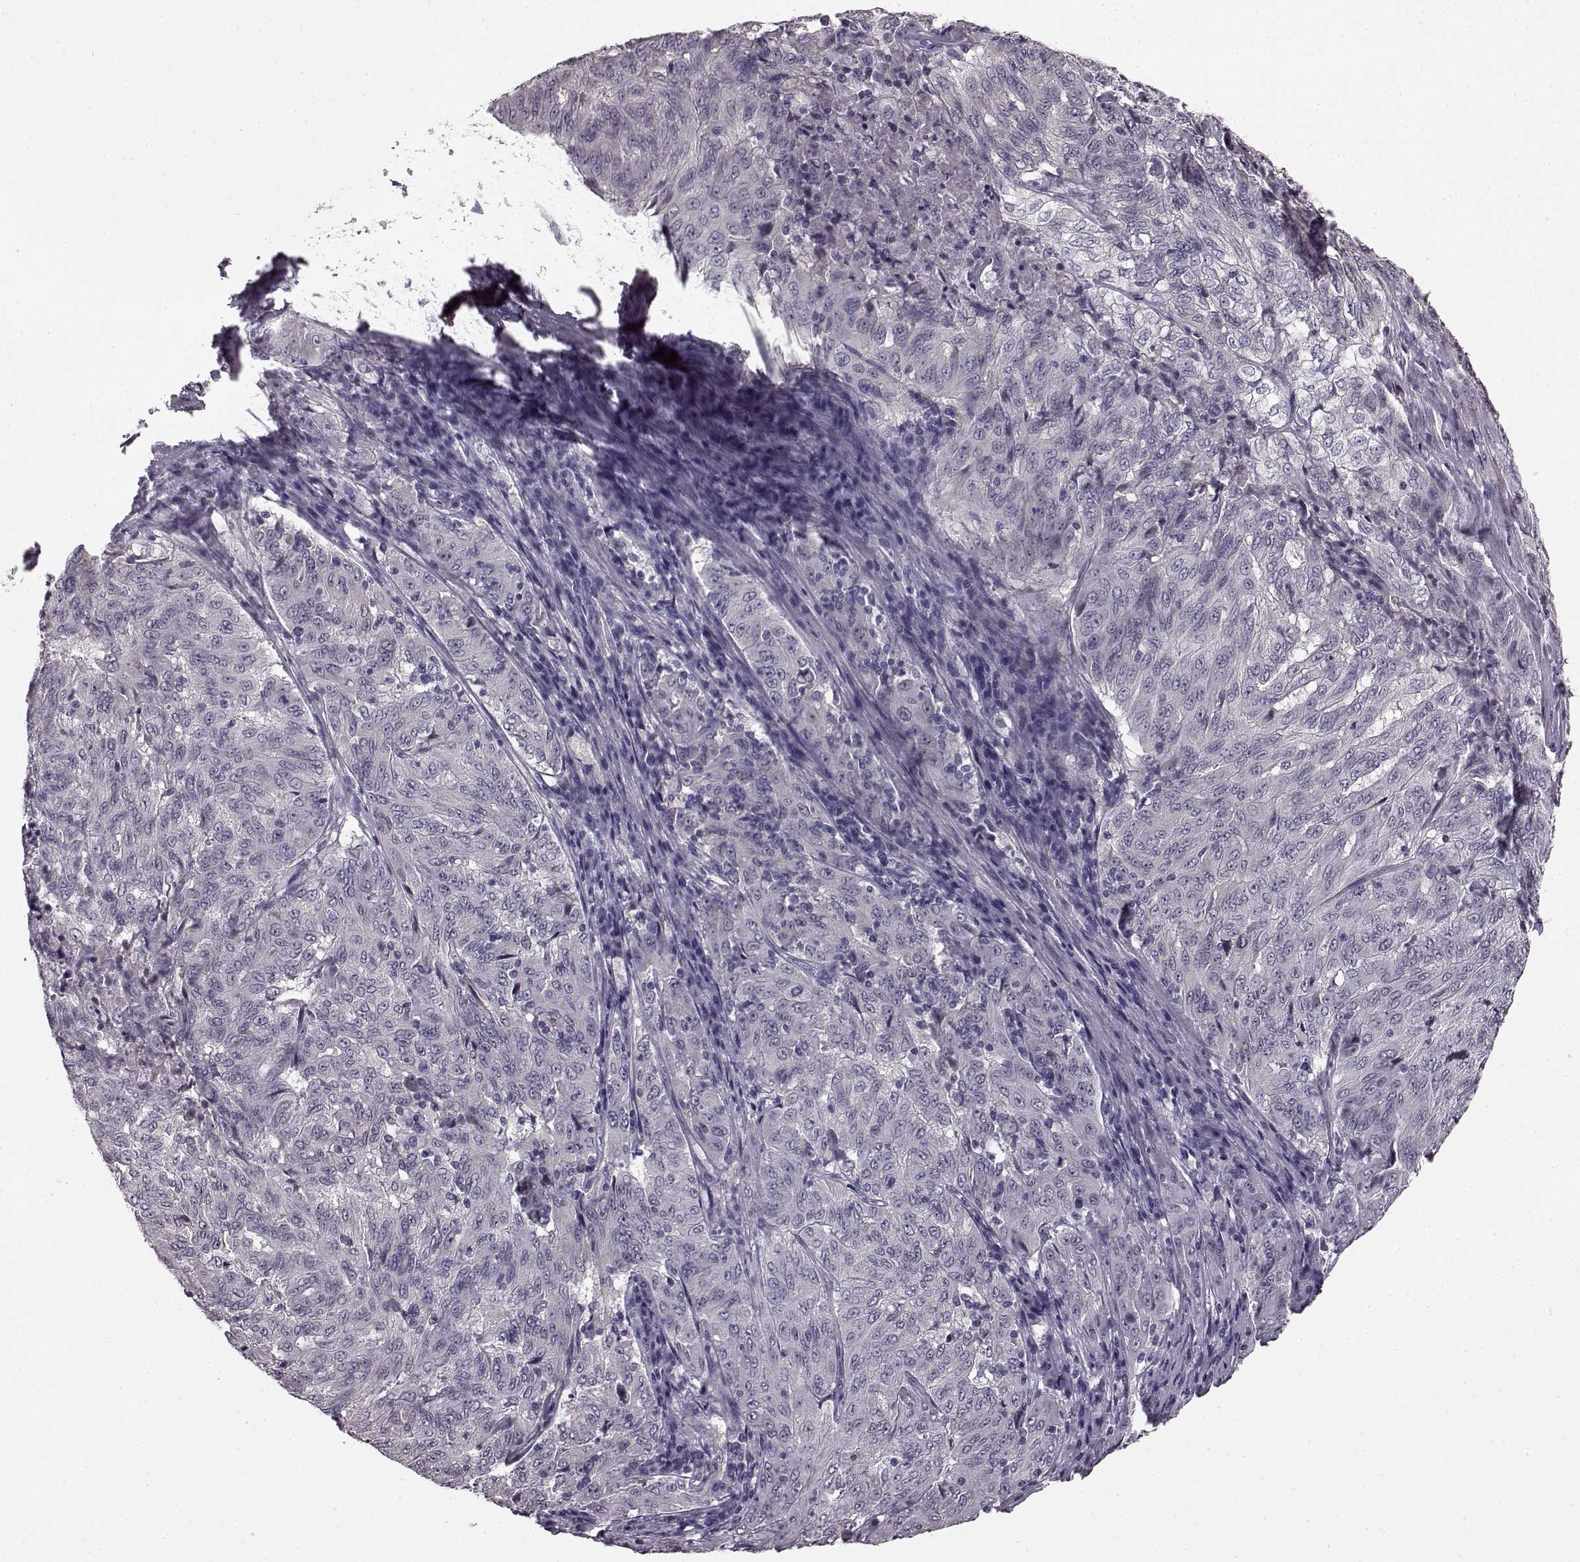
{"staining": {"intensity": "negative", "quantity": "none", "location": "none"}, "tissue": "pancreatic cancer", "cell_type": "Tumor cells", "image_type": "cancer", "snomed": [{"axis": "morphology", "description": "Adenocarcinoma, NOS"}, {"axis": "topography", "description": "Pancreas"}], "caption": "IHC image of pancreatic cancer stained for a protein (brown), which displays no expression in tumor cells.", "gene": "SLCO3A1", "patient": {"sex": "male", "age": 63}}